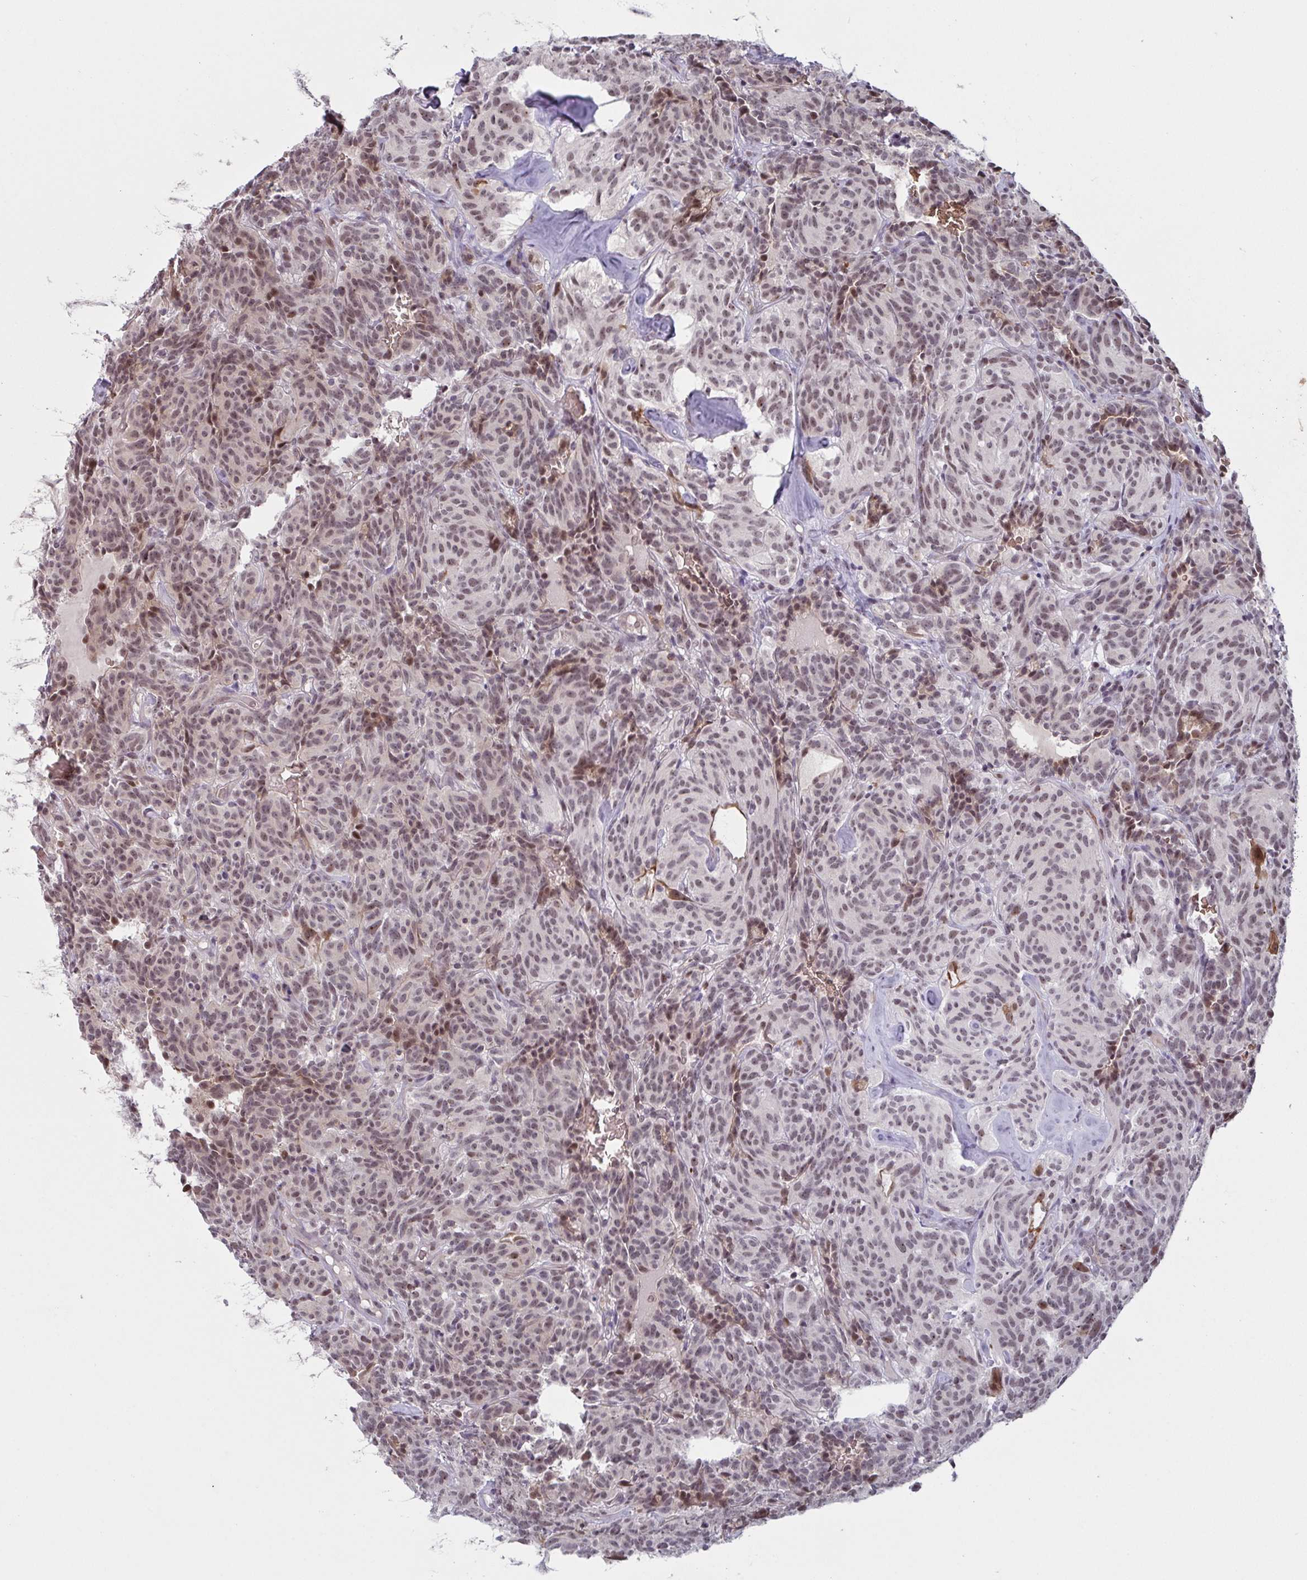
{"staining": {"intensity": "weak", "quantity": ">75%", "location": "nuclear"}, "tissue": "carcinoid", "cell_type": "Tumor cells", "image_type": "cancer", "snomed": [{"axis": "morphology", "description": "Carcinoid, malignant, NOS"}, {"axis": "topography", "description": "Lung"}], "caption": "Brown immunohistochemical staining in carcinoid reveals weak nuclear expression in approximately >75% of tumor cells.", "gene": "NLRP13", "patient": {"sex": "female", "age": 61}}